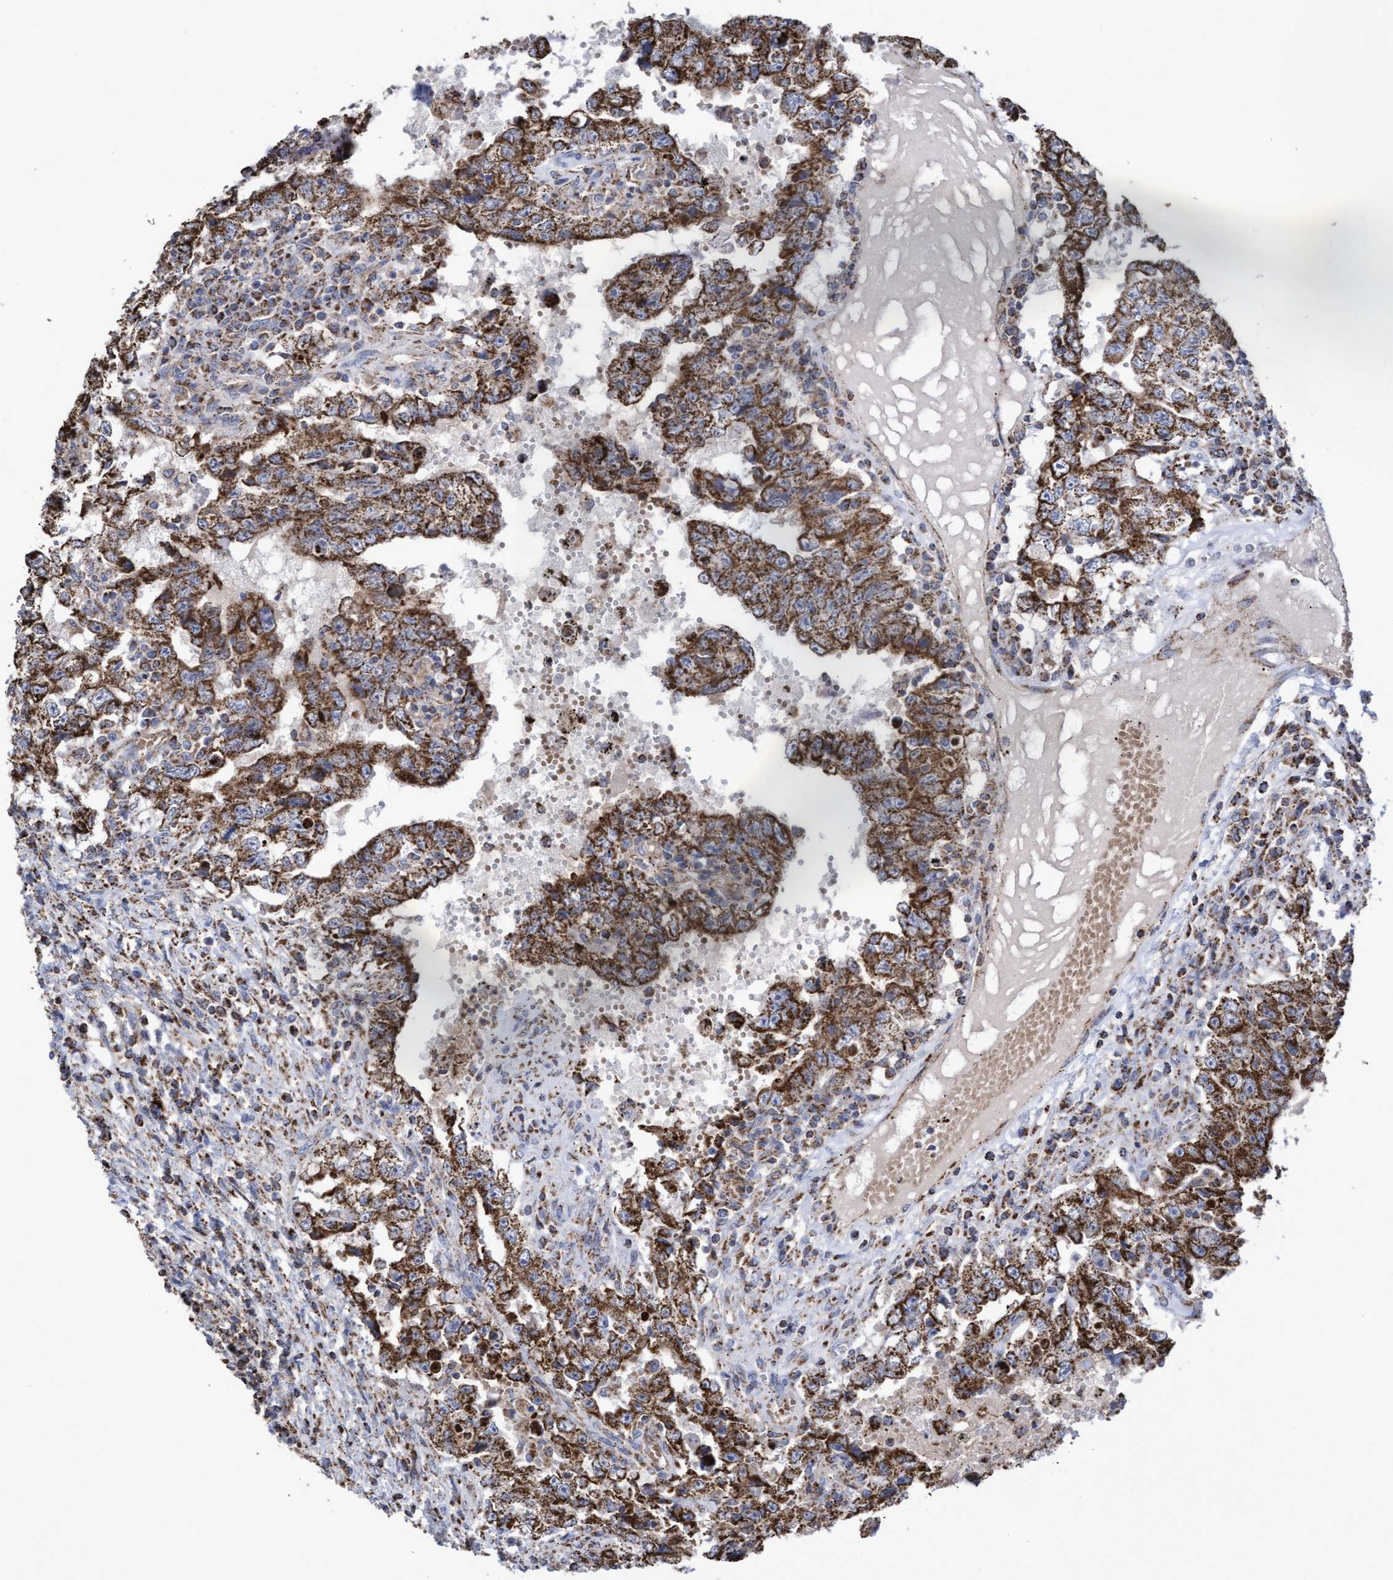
{"staining": {"intensity": "strong", "quantity": ">75%", "location": "cytoplasmic/membranous"}, "tissue": "testis cancer", "cell_type": "Tumor cells", "image_type": "cancer", "snomed": [{"axis": "morphology", "description": "Carcinoma, Embryonal, NOS"}, {"axis": "topography", "description": "Testis"}], "caption": "A histopathology image of human testis cancer (embryonal carcinoma) stained for a protein shows strong cytoplasmic/membranous brown staining in tumor cells.", "gene": "COBL", "patient": {"sex": "male", "age": 26}}